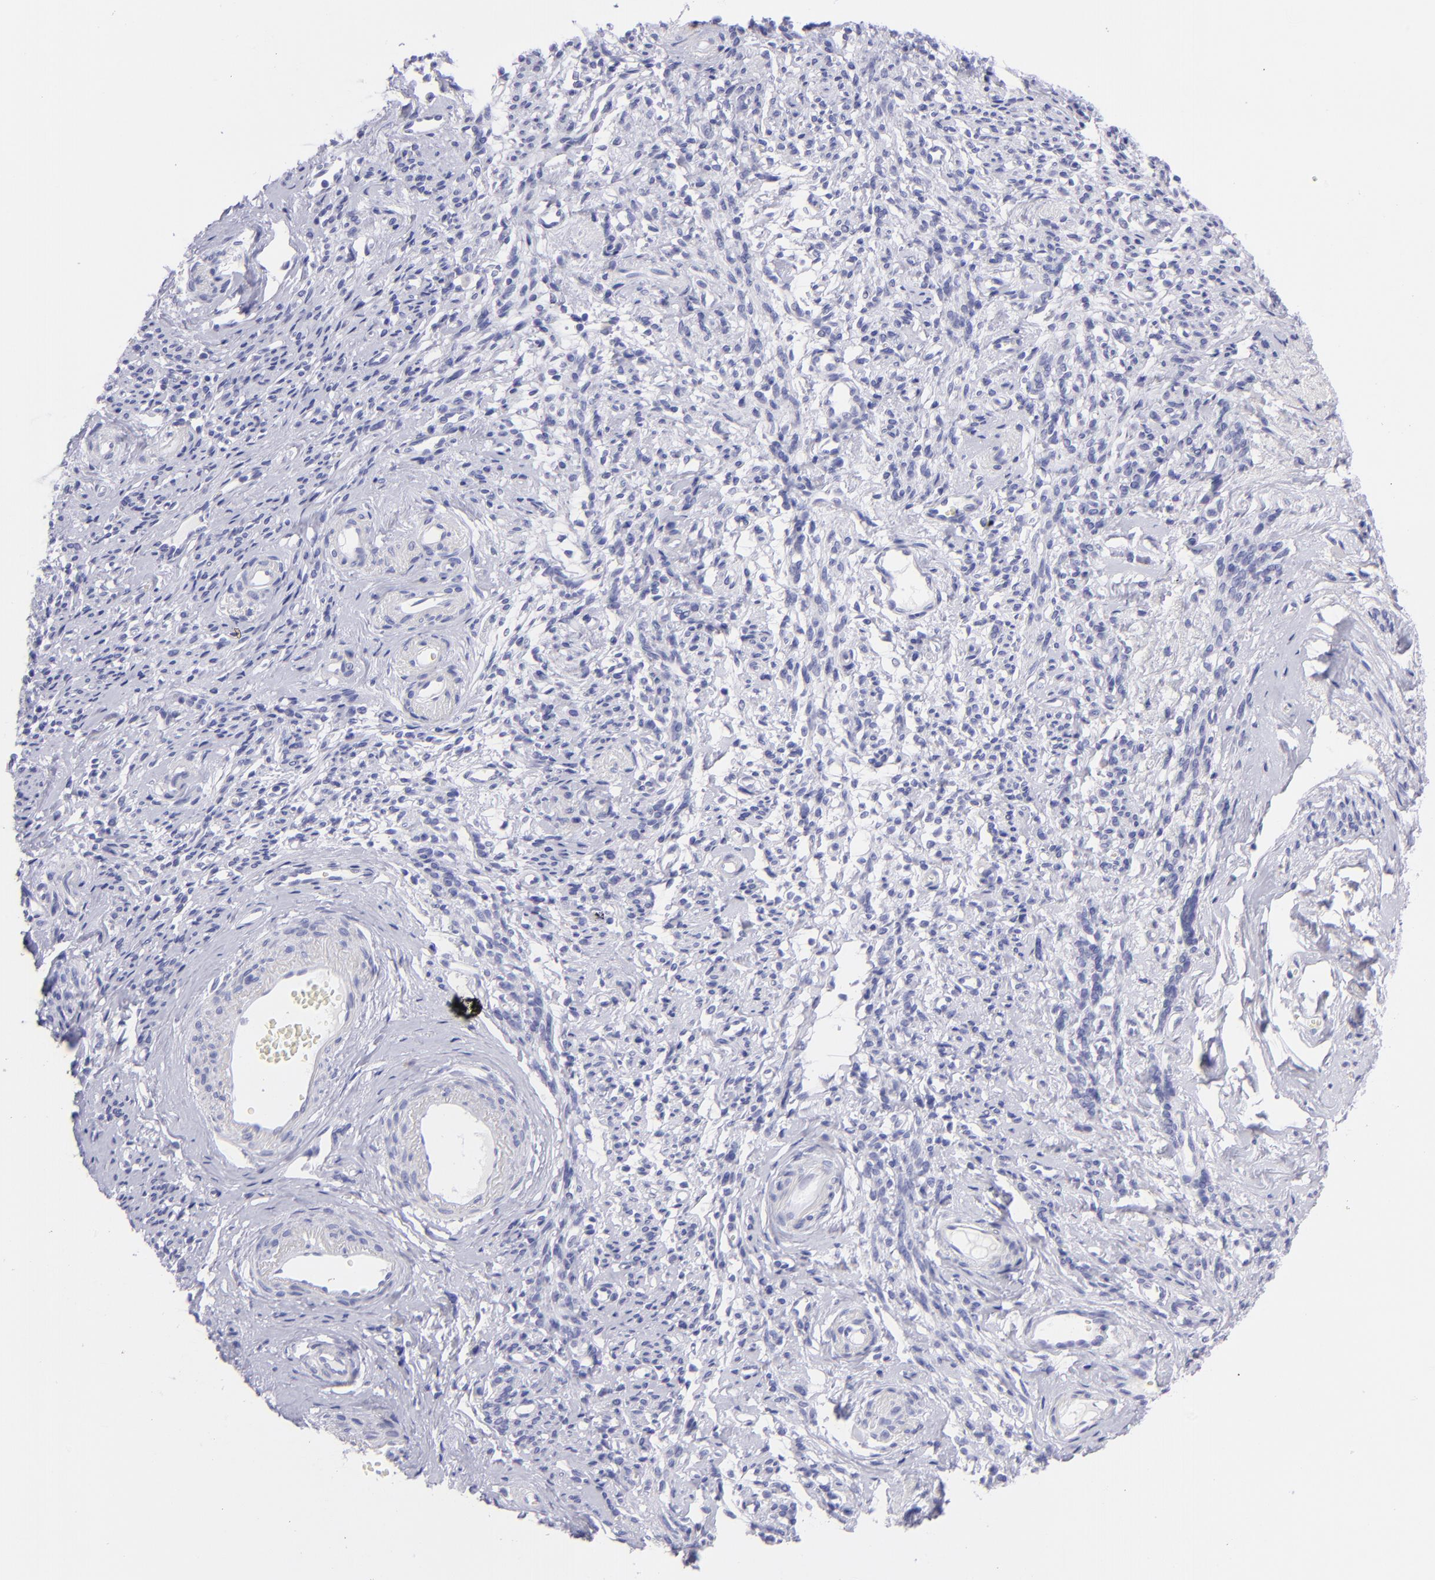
{"staining": {"intensity": "negative", "quantity": "none", "location": "none"}, "tissue": "endometrial cancer", "cell_type": "Tumor cells", "image_type": "cancer", "snomed": [{"axis": "morphology", "description": "Adenocarcinoma, NOS"}, {"axis": "topography", "description": "Endometrium"}], "caption": "Tumor cells are negative for protein expression in human endometrial cancer (adenocarcinoma).", "gene": "PIP", "patient": {"sex": "female", "age": 75}}